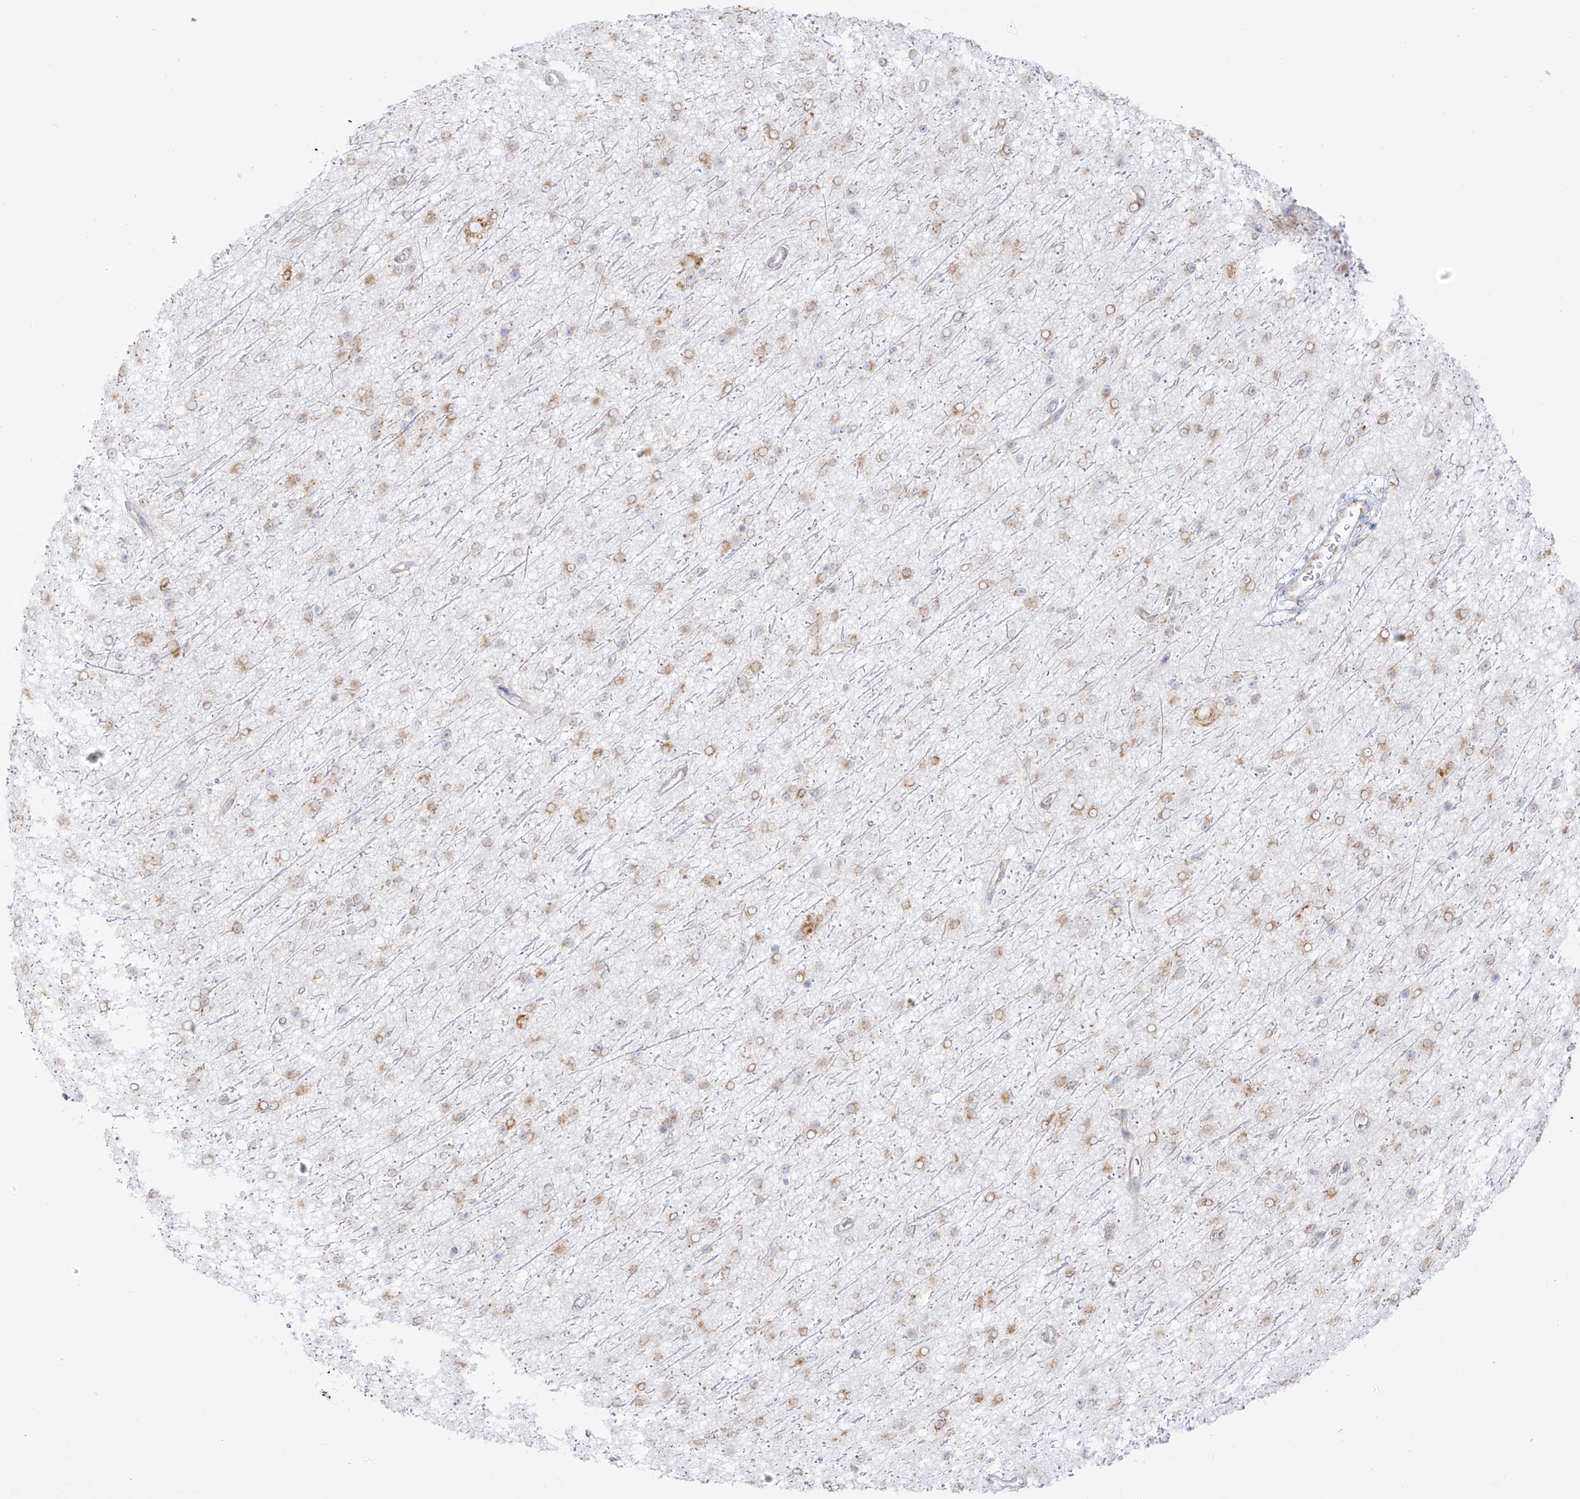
{"staining": {"intensity": "weak", "quantity": "25%-75%", "location": "cytoplasmic/membranous"}, "tissue": "glioma", "cell_type": "Tumor cells", "image_type": "cancer", "snomed": [{"axis": "morphology", "description": "Glioma, malignant, Low grade"}, {"axis": "topography", "description": "Cerebral cortex"}], "caption": "Low-grade glioma (malignant) stained for a protein (brown) shows weak cytoplasmic/membranous positive positivity in about 25%-75% of tumor cells.", "gene": "LRRC59", "patient": {"sex": "female", "age": 39}}